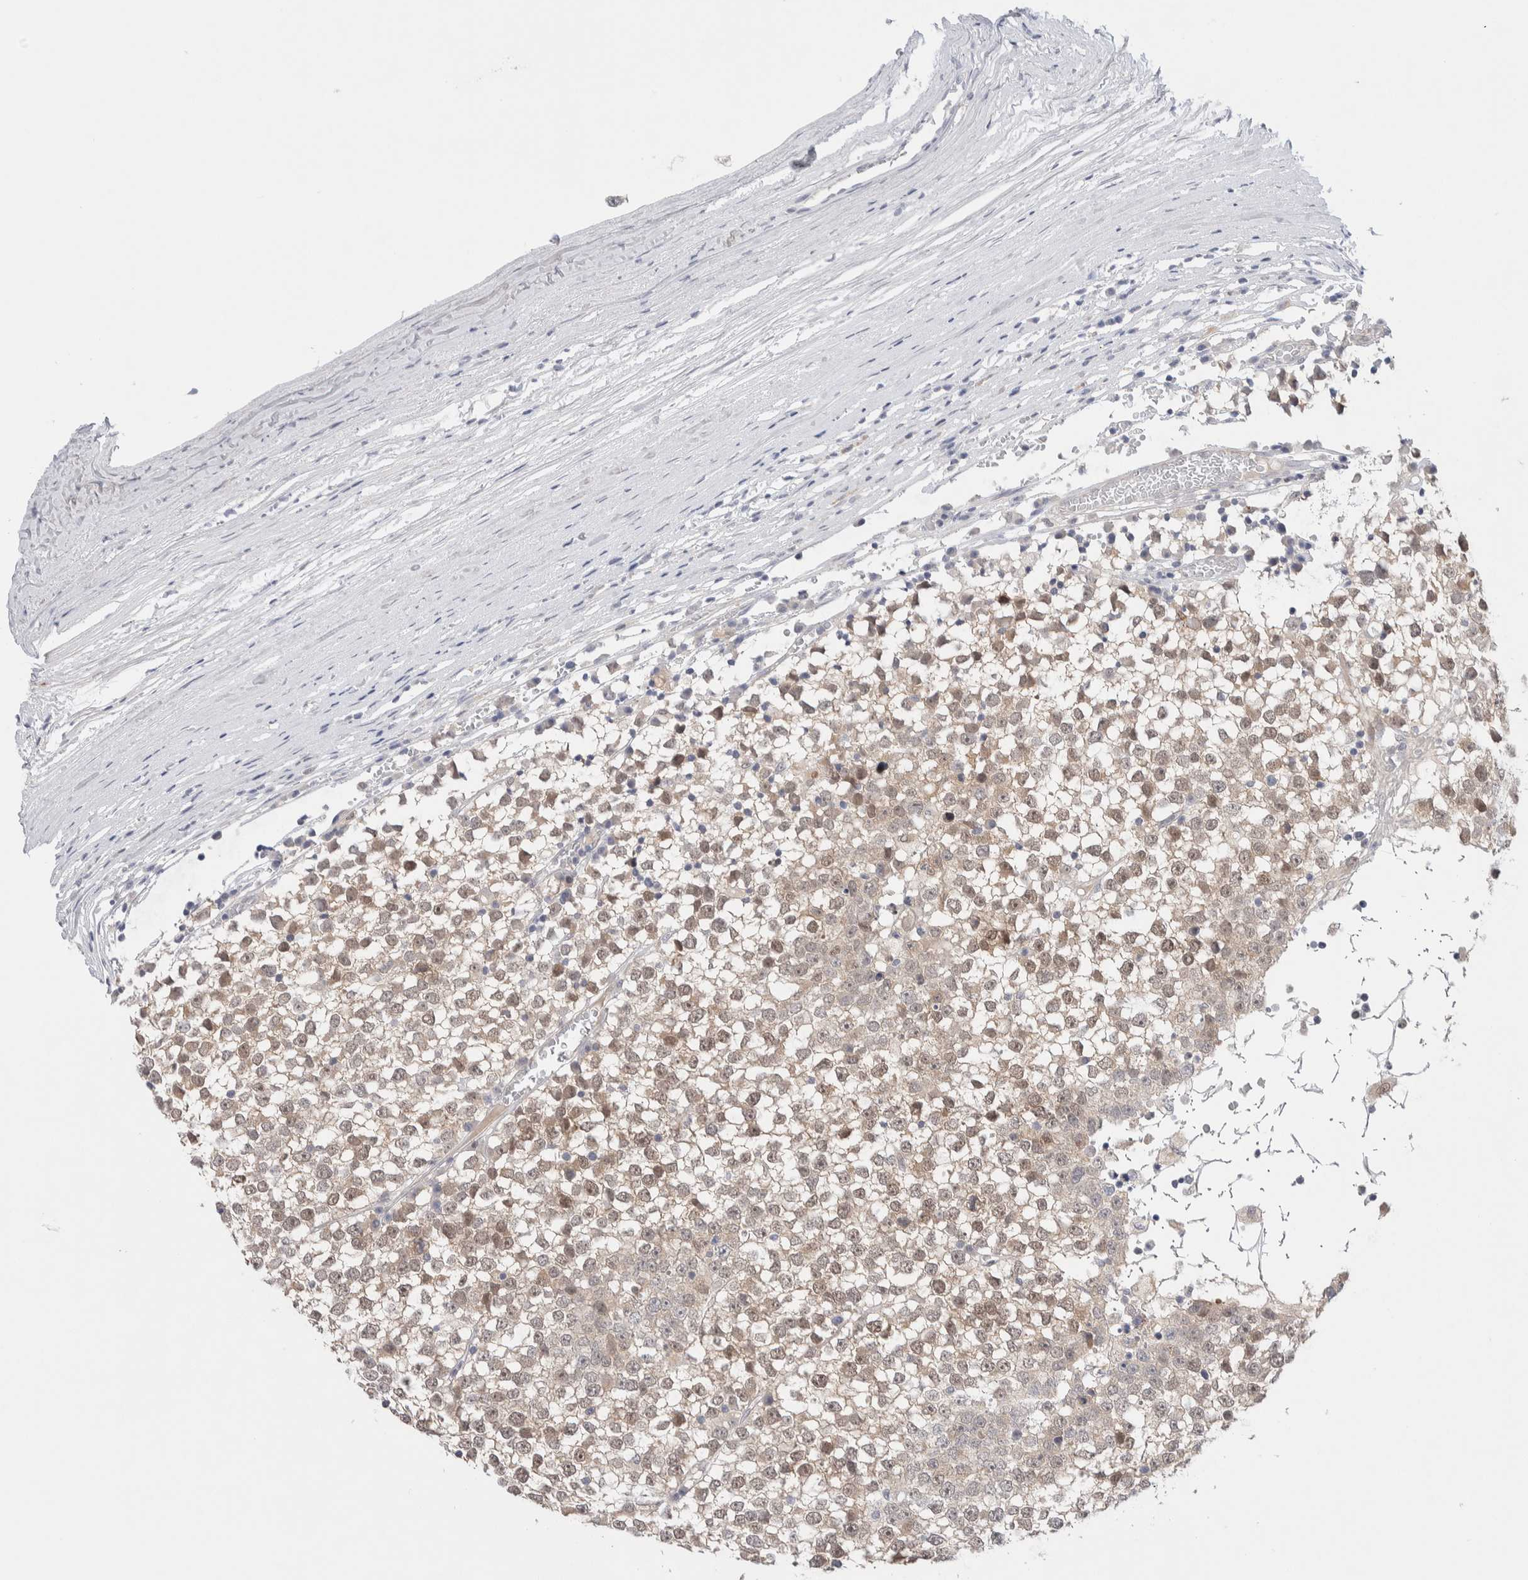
{"staining": {"intensity": "moderate", "quantity": ">75%", "location": "cytoplasmic/membranous,nuclear"}, "tissue": "testis cancer", "cell_type": "Tumor cells", "image_type": "cancer", "snomed": [{"axis": "morphology", "description": "Seminoma, NOS"}, {"axis": "topography", "description": "Testis"}], "caption": "Immunohistochemical staining of human seminoma (testis) demonstrates medium levels of moderate cytoplasmic/membranous and nuclear protein positivity in approximately >75% of tumor cells.", "gene": "DNAJB6", "patient": {"sex": "male", "age": 65}}